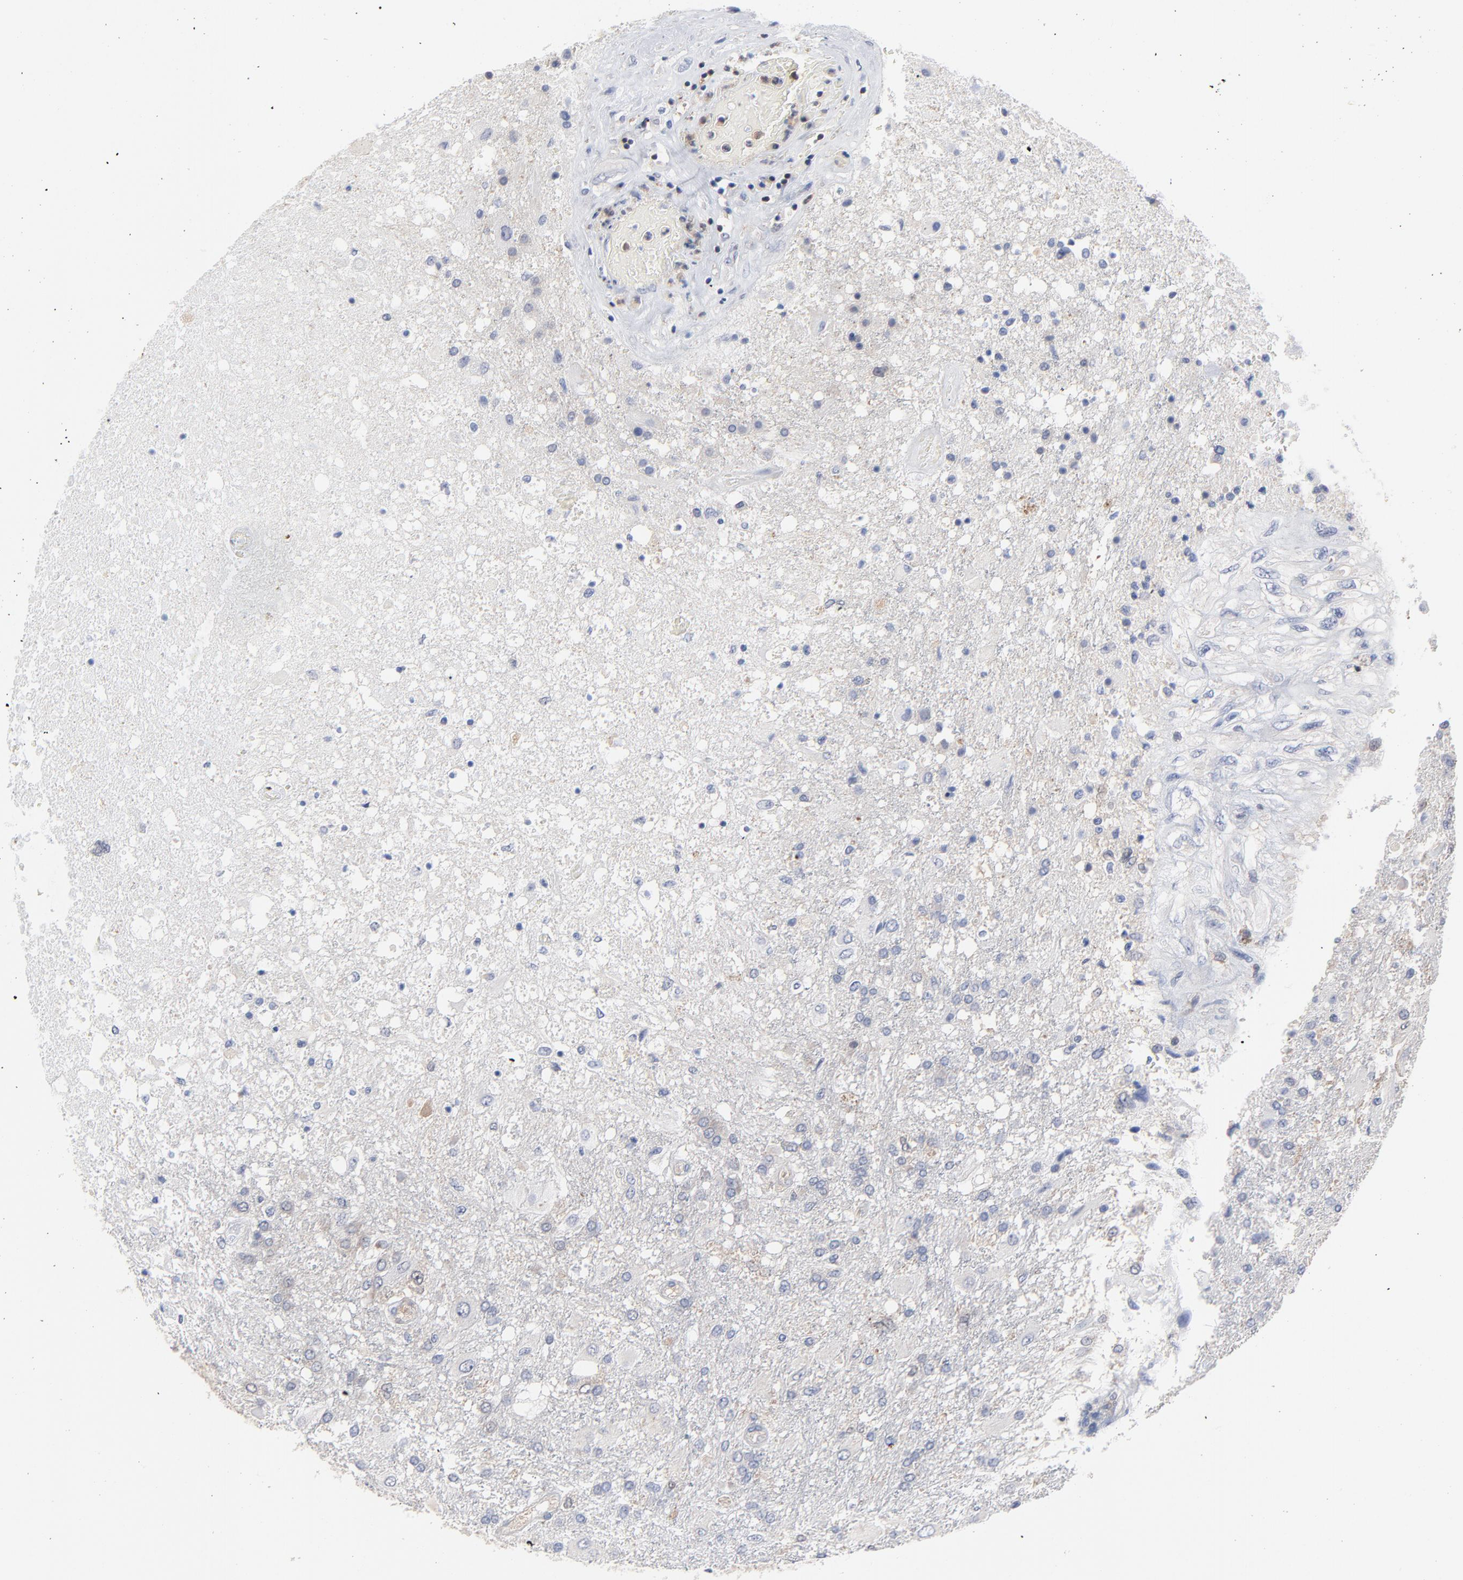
{"staining": {"intensity": "negative", "quantity": "none", "location": "none"}, "tissue": "glioma", "cell_type": "Tumor cells", "image_type": "cancer", "snomed": [{"axis": "morphology", "description": "Glioma, malignant, High grade"}, {"axis": "topography", "description": "Cerebral cortex"}], "caption": "IHC of human glioma reveals no positivity in tumor cells. (Stains: DAB (3,3'-diaminobenzidine) immunohistochemistry (IHC) with hematoxylin counter stain, Microscopy: brightfield microscopy at high magnification).", "gene": "CAB39L", "patient": {"sex": "male", "age": 79}}